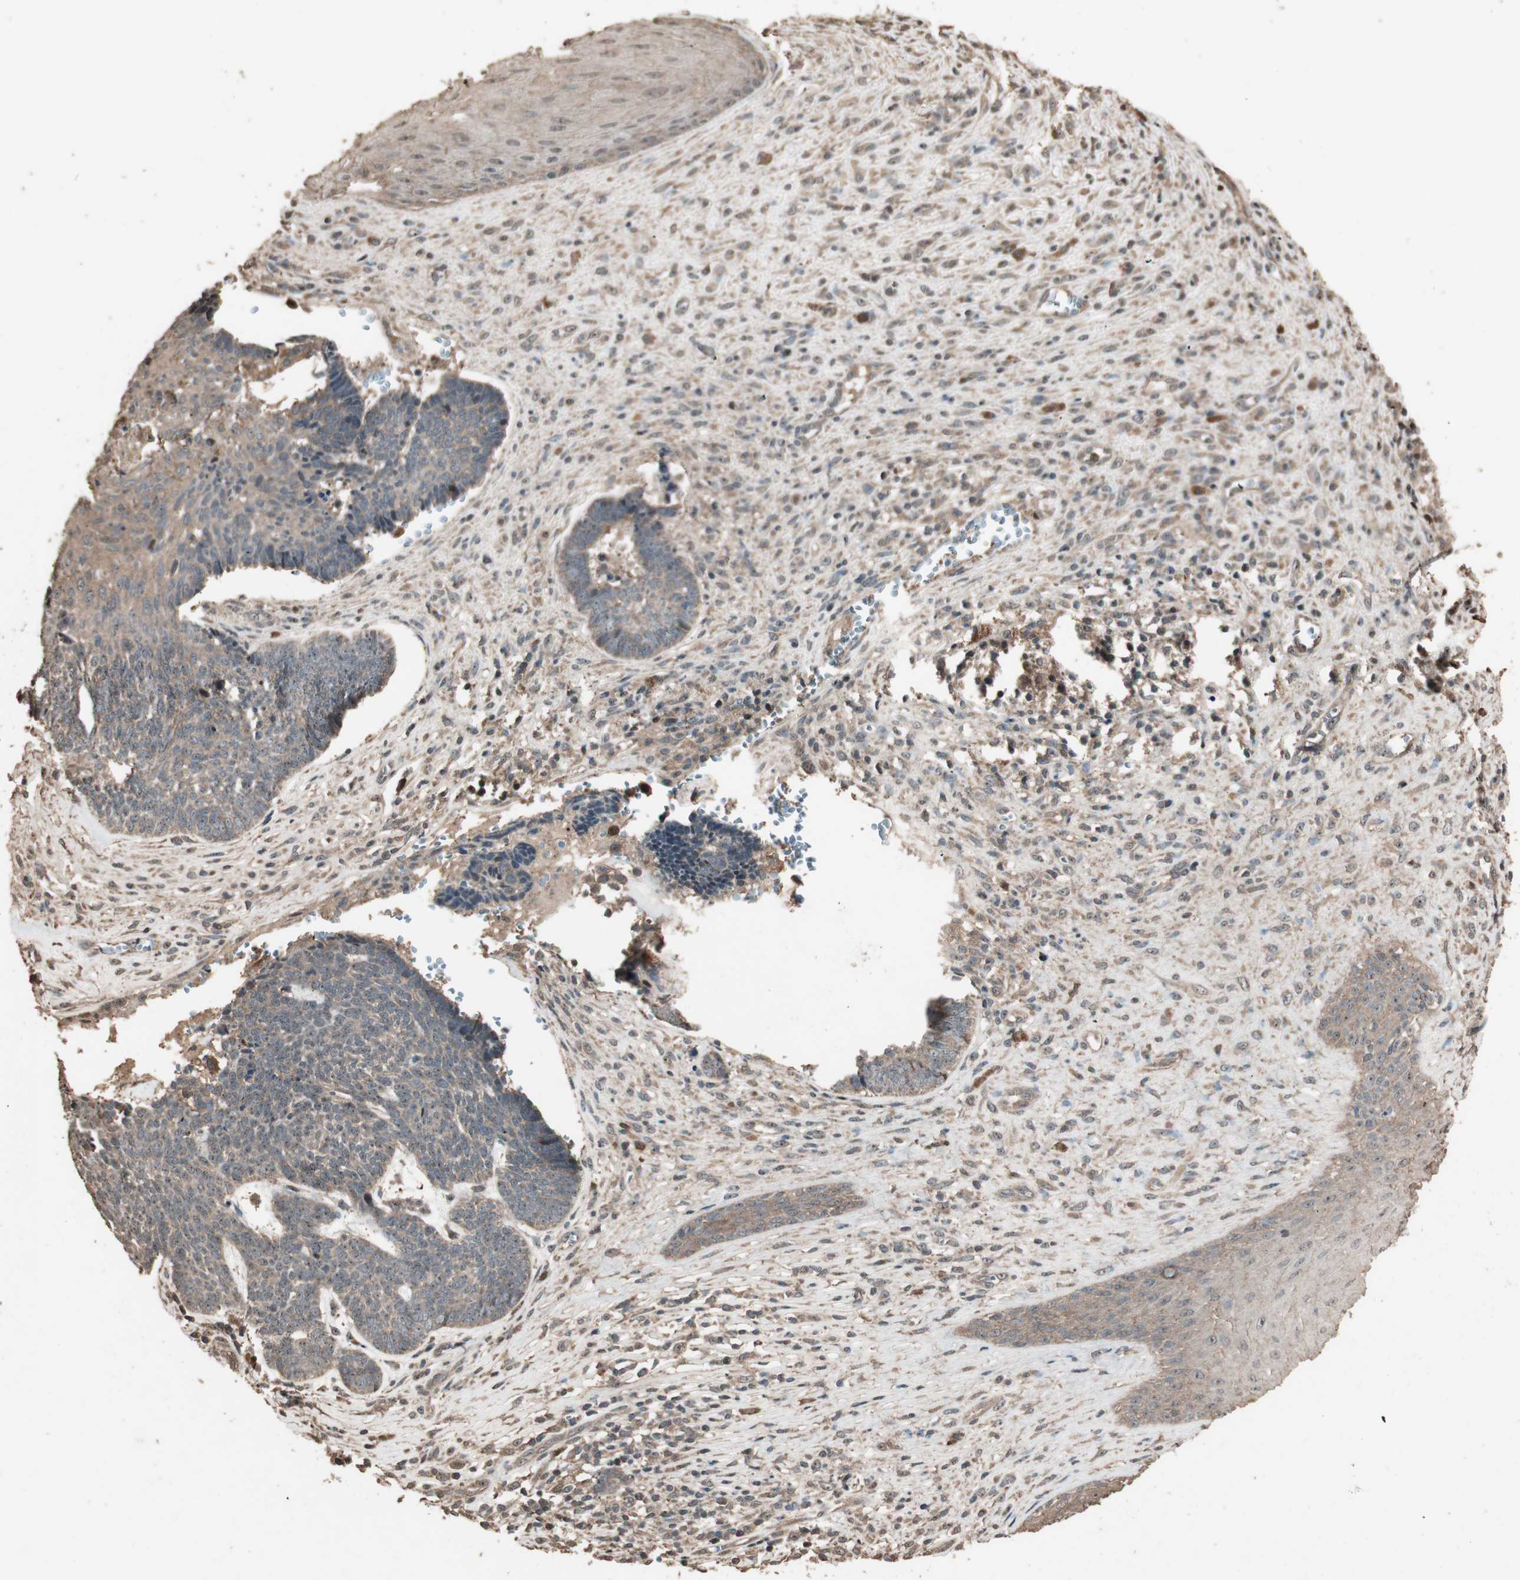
{"staining": {"intensity": "weak", "quantity": ">75%", "location": "cytoplasmic/membranous"}, "tissue": "skin cancer", "cell_type": "Tumor cells", "image_type": "cancer", "snomed": [{"axis": "morphology", "description": "Basal cell carcinoma"}, {"axis": "topography", "description": "Skin"}], "caption": "Tumor cells demonstrate low levels of weak cytoplasmic/membranous positivity in approximately >75% of cells in skin basal cell carcinoma. (Brightfield microscopy of DAB IHC at high magnification).", "gene": "USP20", "patient": {"sex": "male", "age": 84}}